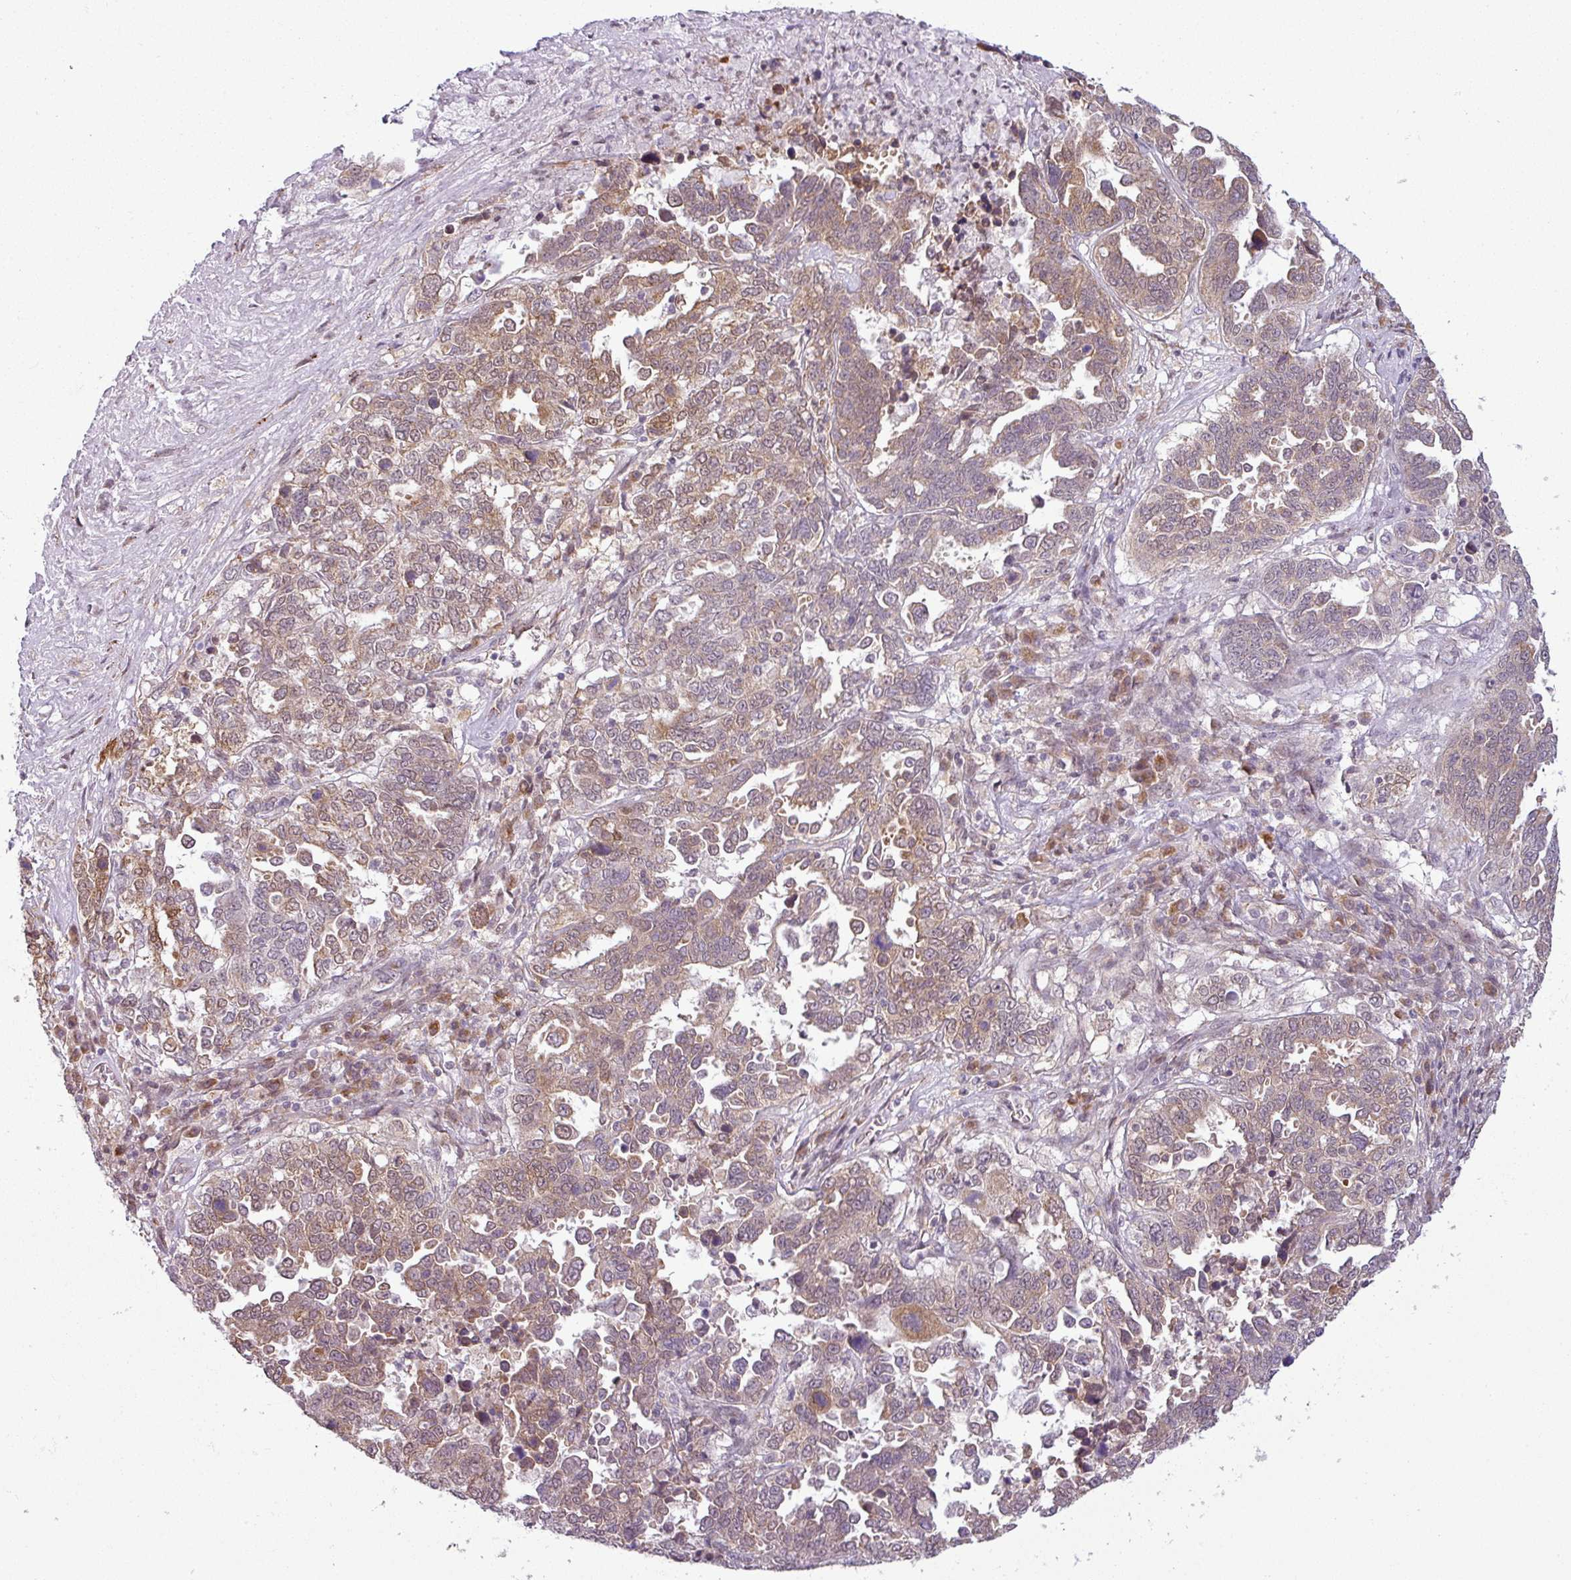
{"staining": {"intensity": "moderate", "quantity": "25%-75%", "location": "cytoplasmic/membranous,nuclear"}, "tissue": "ovarian cancer", "cell_type": "Tumor cells", "image_type": "cancer", "snomed": [{"axis": "morphology", "description": "Carcinoma, endometroid"}, {"axis": "topography", "description": "Ovary"}], "caption": "The histopathology image displays staining of ovarian cancer (endometroid carcinoma), revealing moderate cytoplasmic/membranous and nuclear protein staining (brown color) within tumor cells. (DAB (3,3'-diaminobenzidine) = brown stain, brightfield microscopy at high magnification).", "gene": "CCDC144A", "patient": {"sex": "female", "age": 62}}